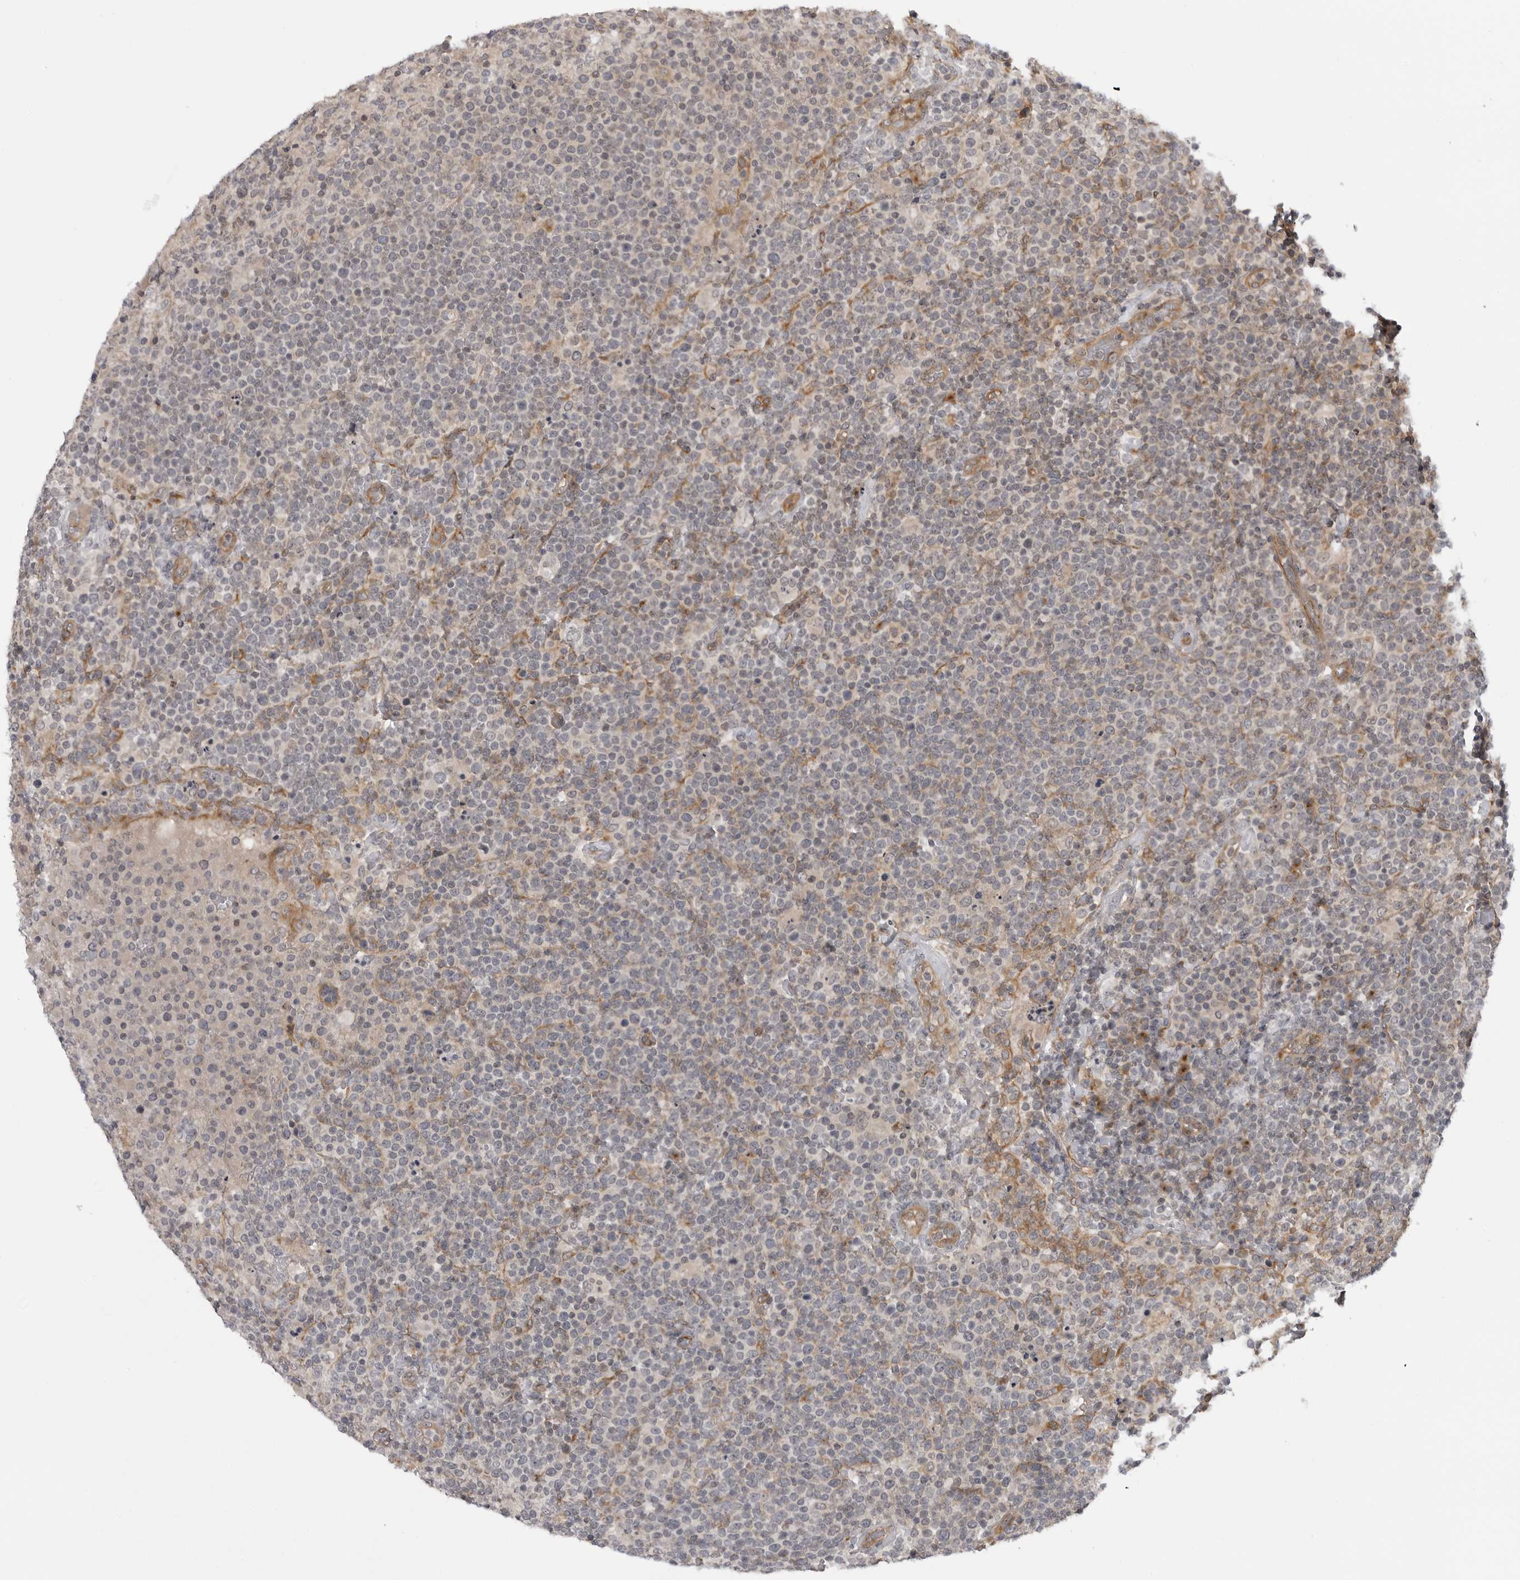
{"staining": {"intensity": "negative", "quantity": "none", "location": "none"}, "tissue": "lymphoma", "cell_type": "Tumor cells", "image_type": "cancer", "snomed": [{"axis": "morphology", "description": "Malignant lymphoma, non-Hodgkin's type, High grade"}, {"axis": "topography", "description": "Lymph node"}], "caption": "Immunohistochemistry of malignant lymphoma, non-Hodgkin's type (high-grade) demonstrates no staining in tumor cells.", "gene": "LRRC45", "patient": {"sex": "male", "age": 61}}